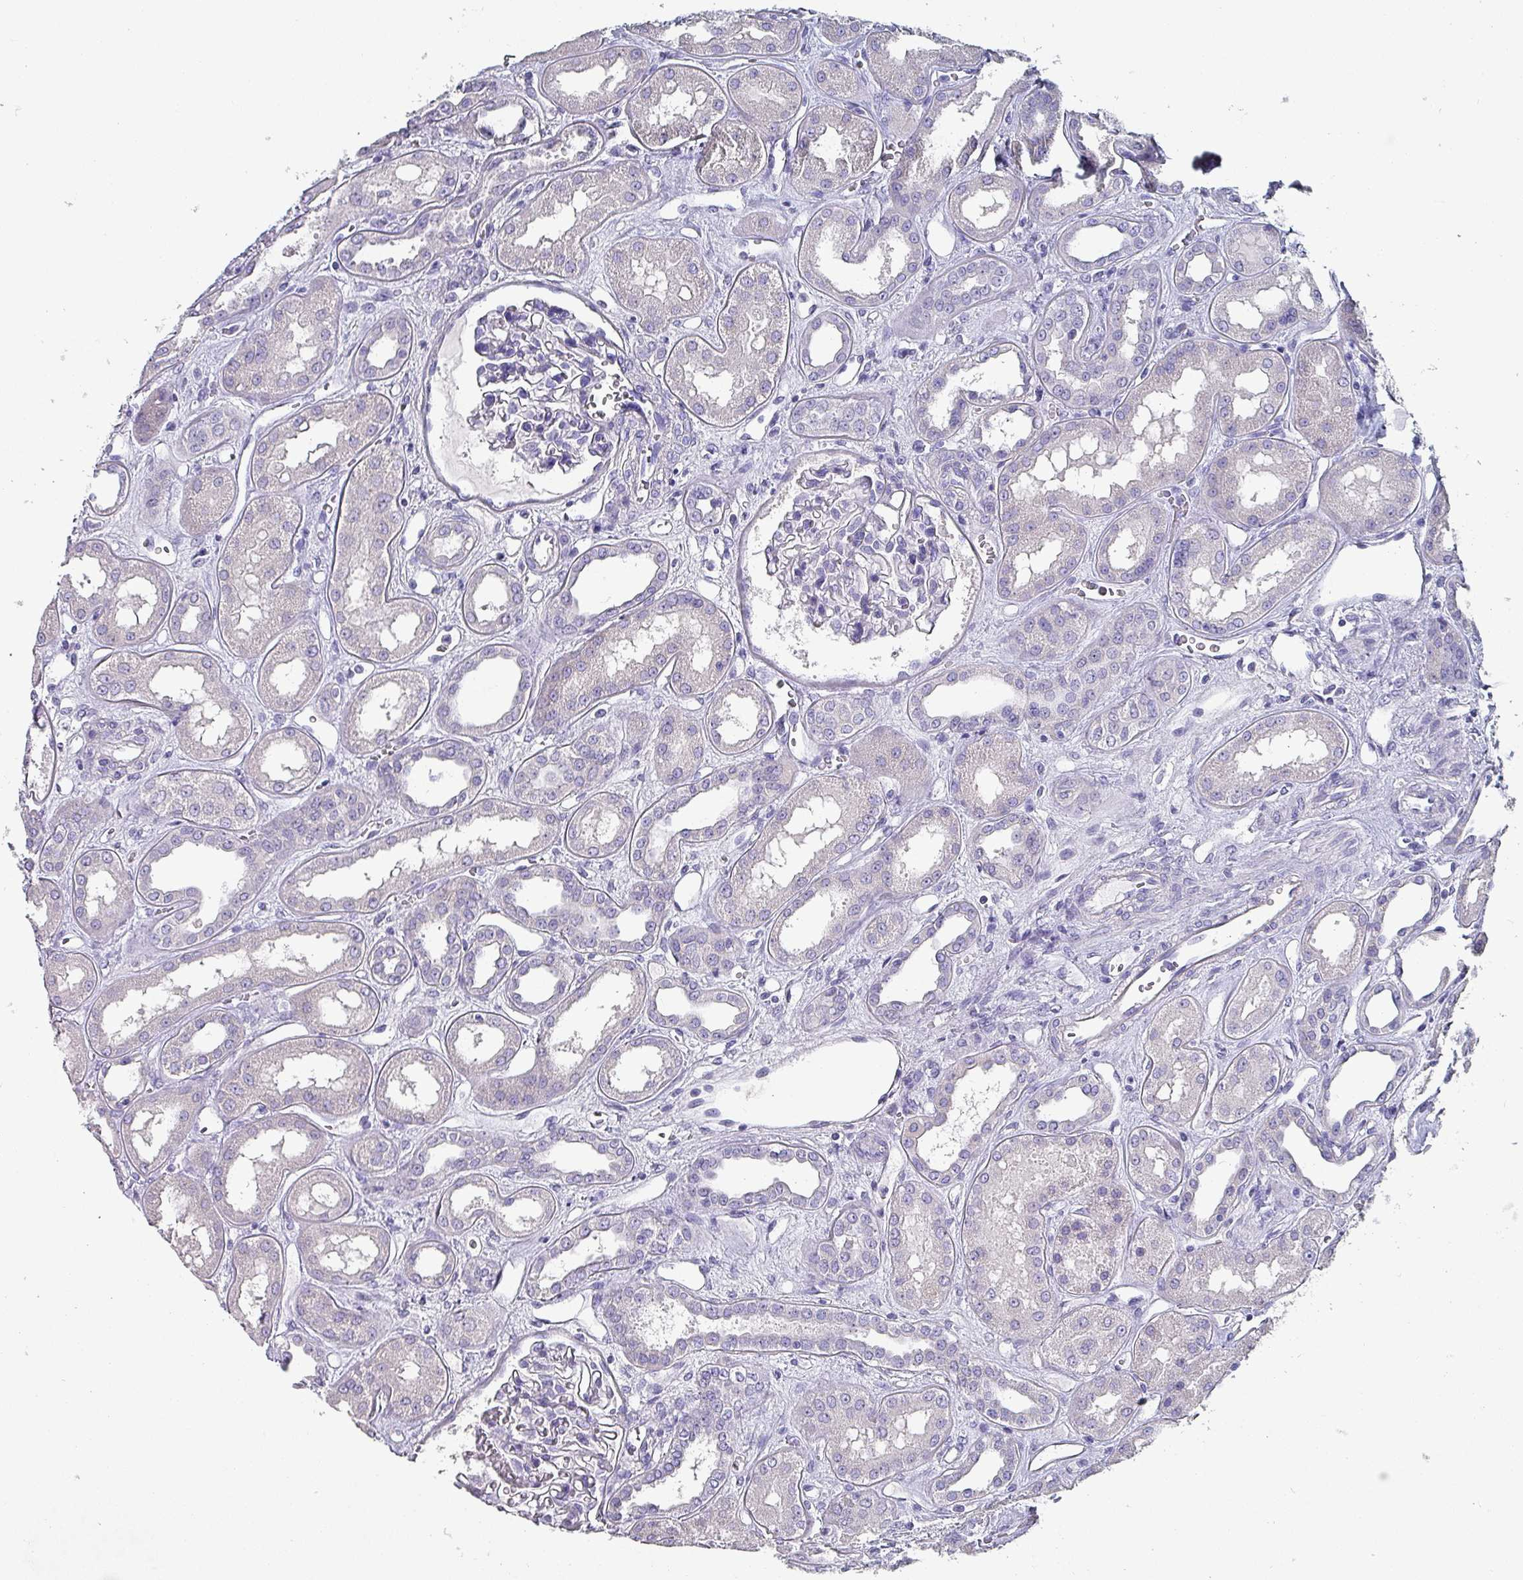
{"staining": {"intensity": "negative", "quantity": "none", "location": "none"}, "tissue": "kidney", "cell_type": "Cells in glomeruli", "image_type": "normal", "snomed": [{"axis": "morphology", "description": "Normal tissue, NOS"}, {"axis": "topography", "description": "Kidney"}], "caption": "Immunohistochemistry micrograph of unremarkable human kidney stained for a protein (brown), which displays no staining in cells in glomeruli.", "gene": "INS", "patient": {"sex": "male", "age": 59}}